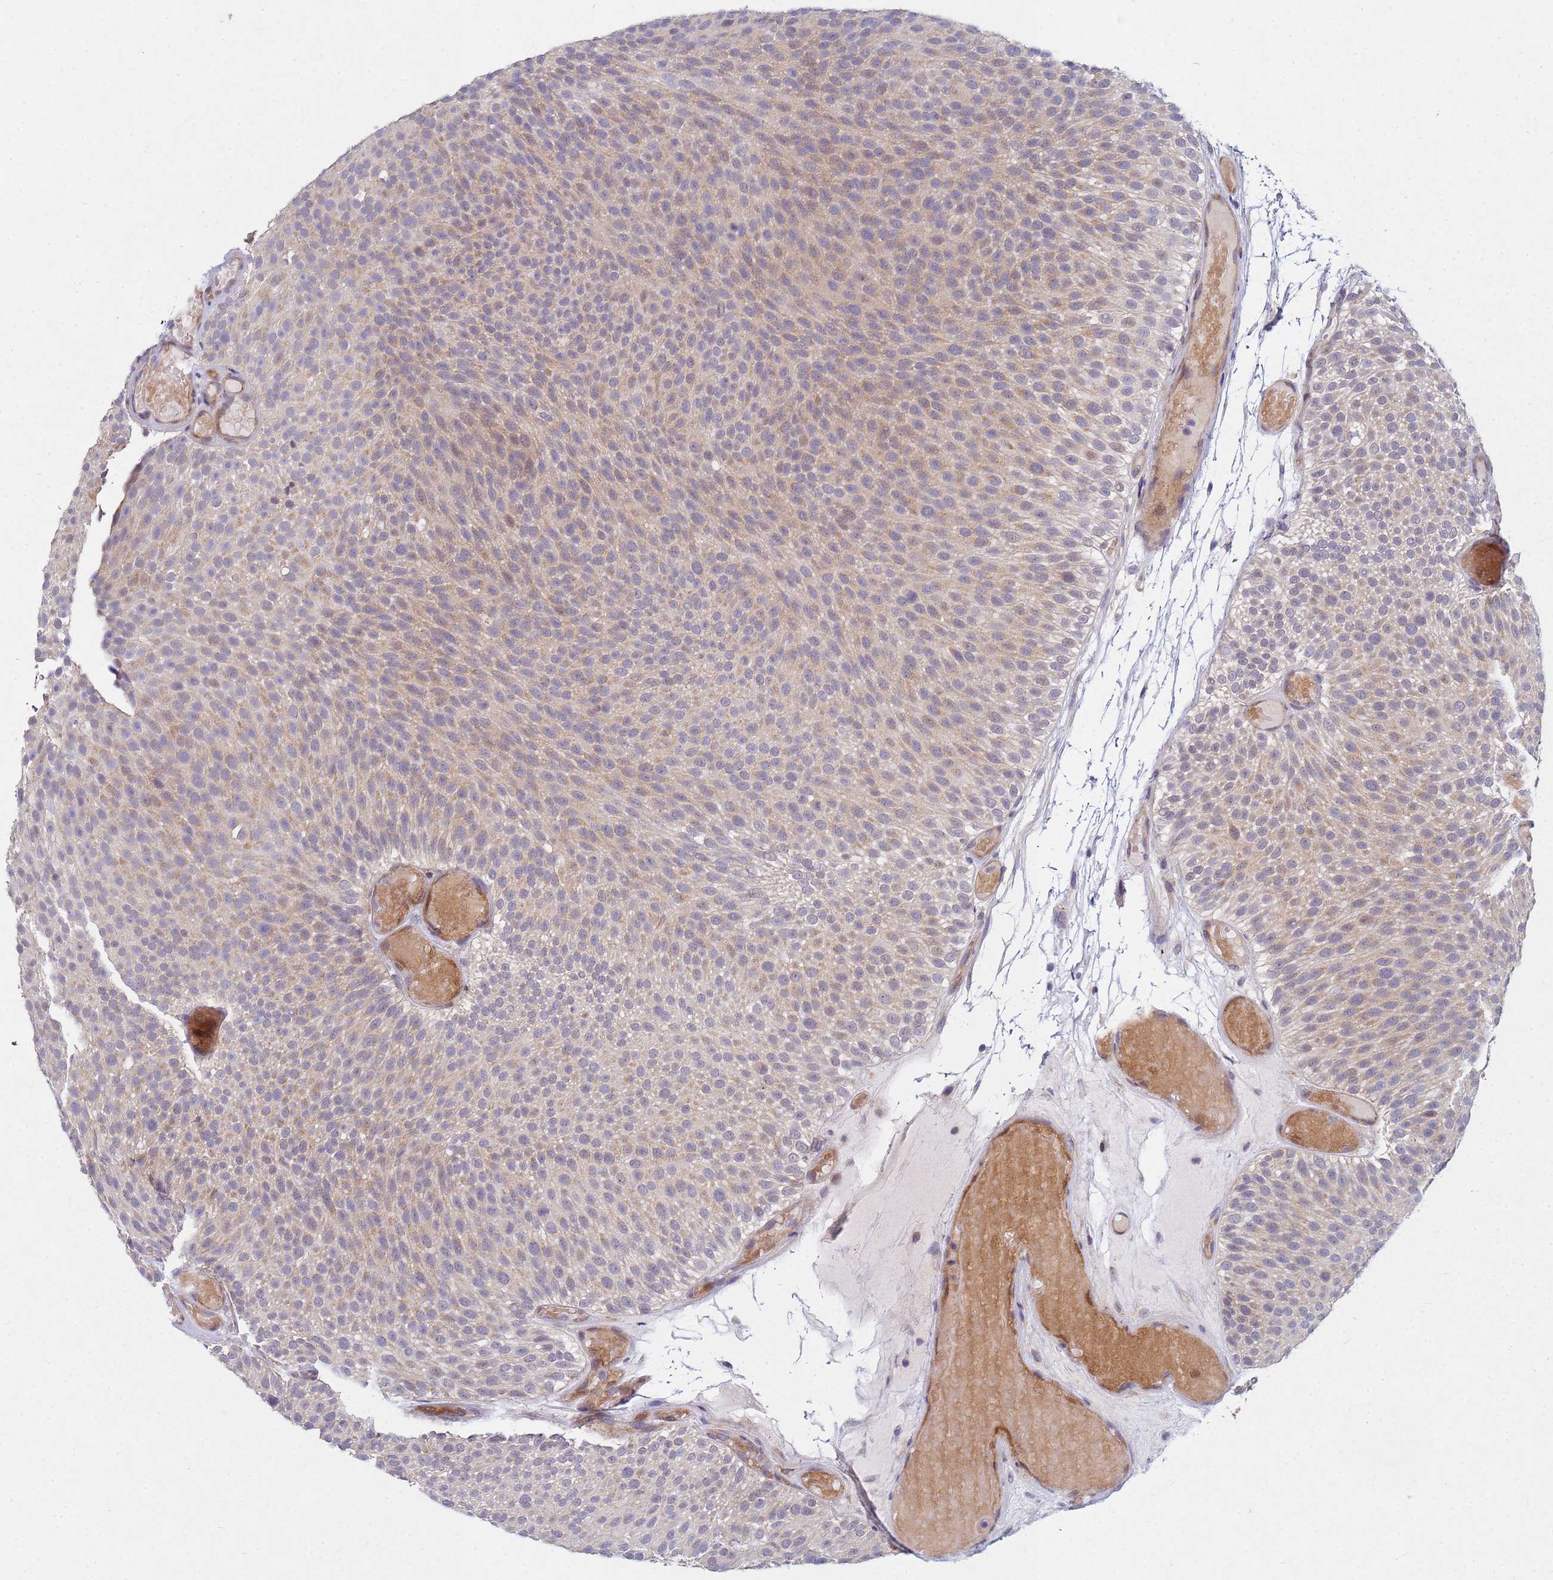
{"staining": {"intensity": "weak", "quantity": ">75%", "location": "cytoplasmic/membranous"}, "tissue": "urothelial cancer", "cell_type": "Tumor cells", "image_type": "cancer", "snomed": [{"axis": "morphology", "description": "Urothelial carcinoma, Low grade"}, {"axis": "topography", "description": "Urinary bladder"}], "caption": "This micrograph reveals immunohistochemistry staining of human urothelial carcinoma (low-grade), with low weak cytoplasmic/membranous expression in about >75% of tumor cells.", "gene": "TNPO2", "patient": {"sex": "male", "age": 78}}